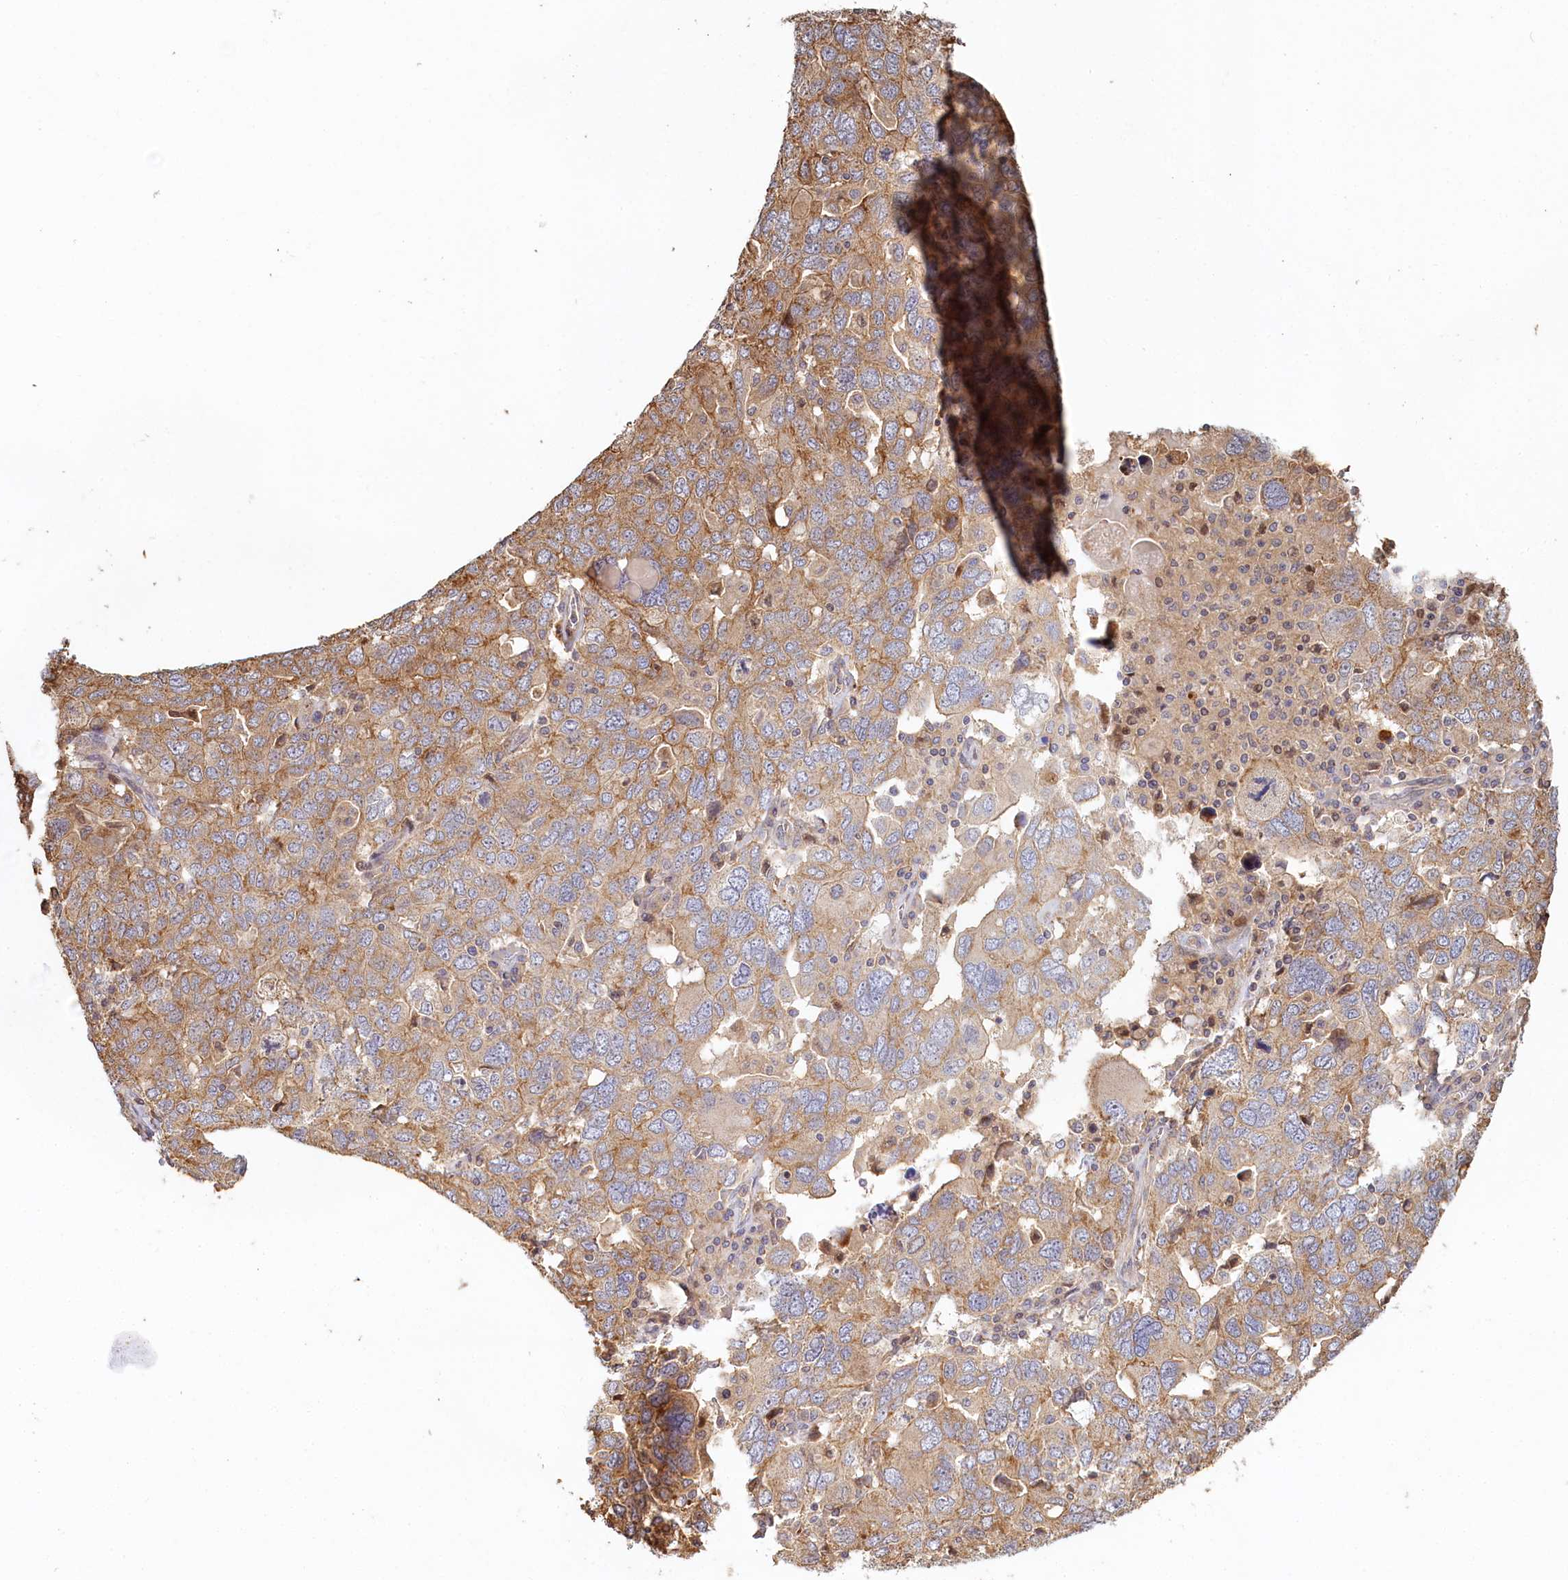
{"staining": {"intensity": "moderate", "quantity": ">75%", "location": "cytoplasmic/membranous"}, "tissue": "ovarian cancer", "cell_type": "Tumor cells", "image_type": "cancer", "snomed": [{"axis": "morphology", "description": "Carcinoma, endometroid"}, {"axis": "topography", "description": "Ovary"}], "caption": "There is medium levels of moderate cytoplasmic/membranous positivity in tumor cells of ovarian cancer (endometroid carcinoma), as demonstrated by immunohistochemical staining (brown color).", "gene": "HAL", "patient": {"sex": "female", "age": 62}}